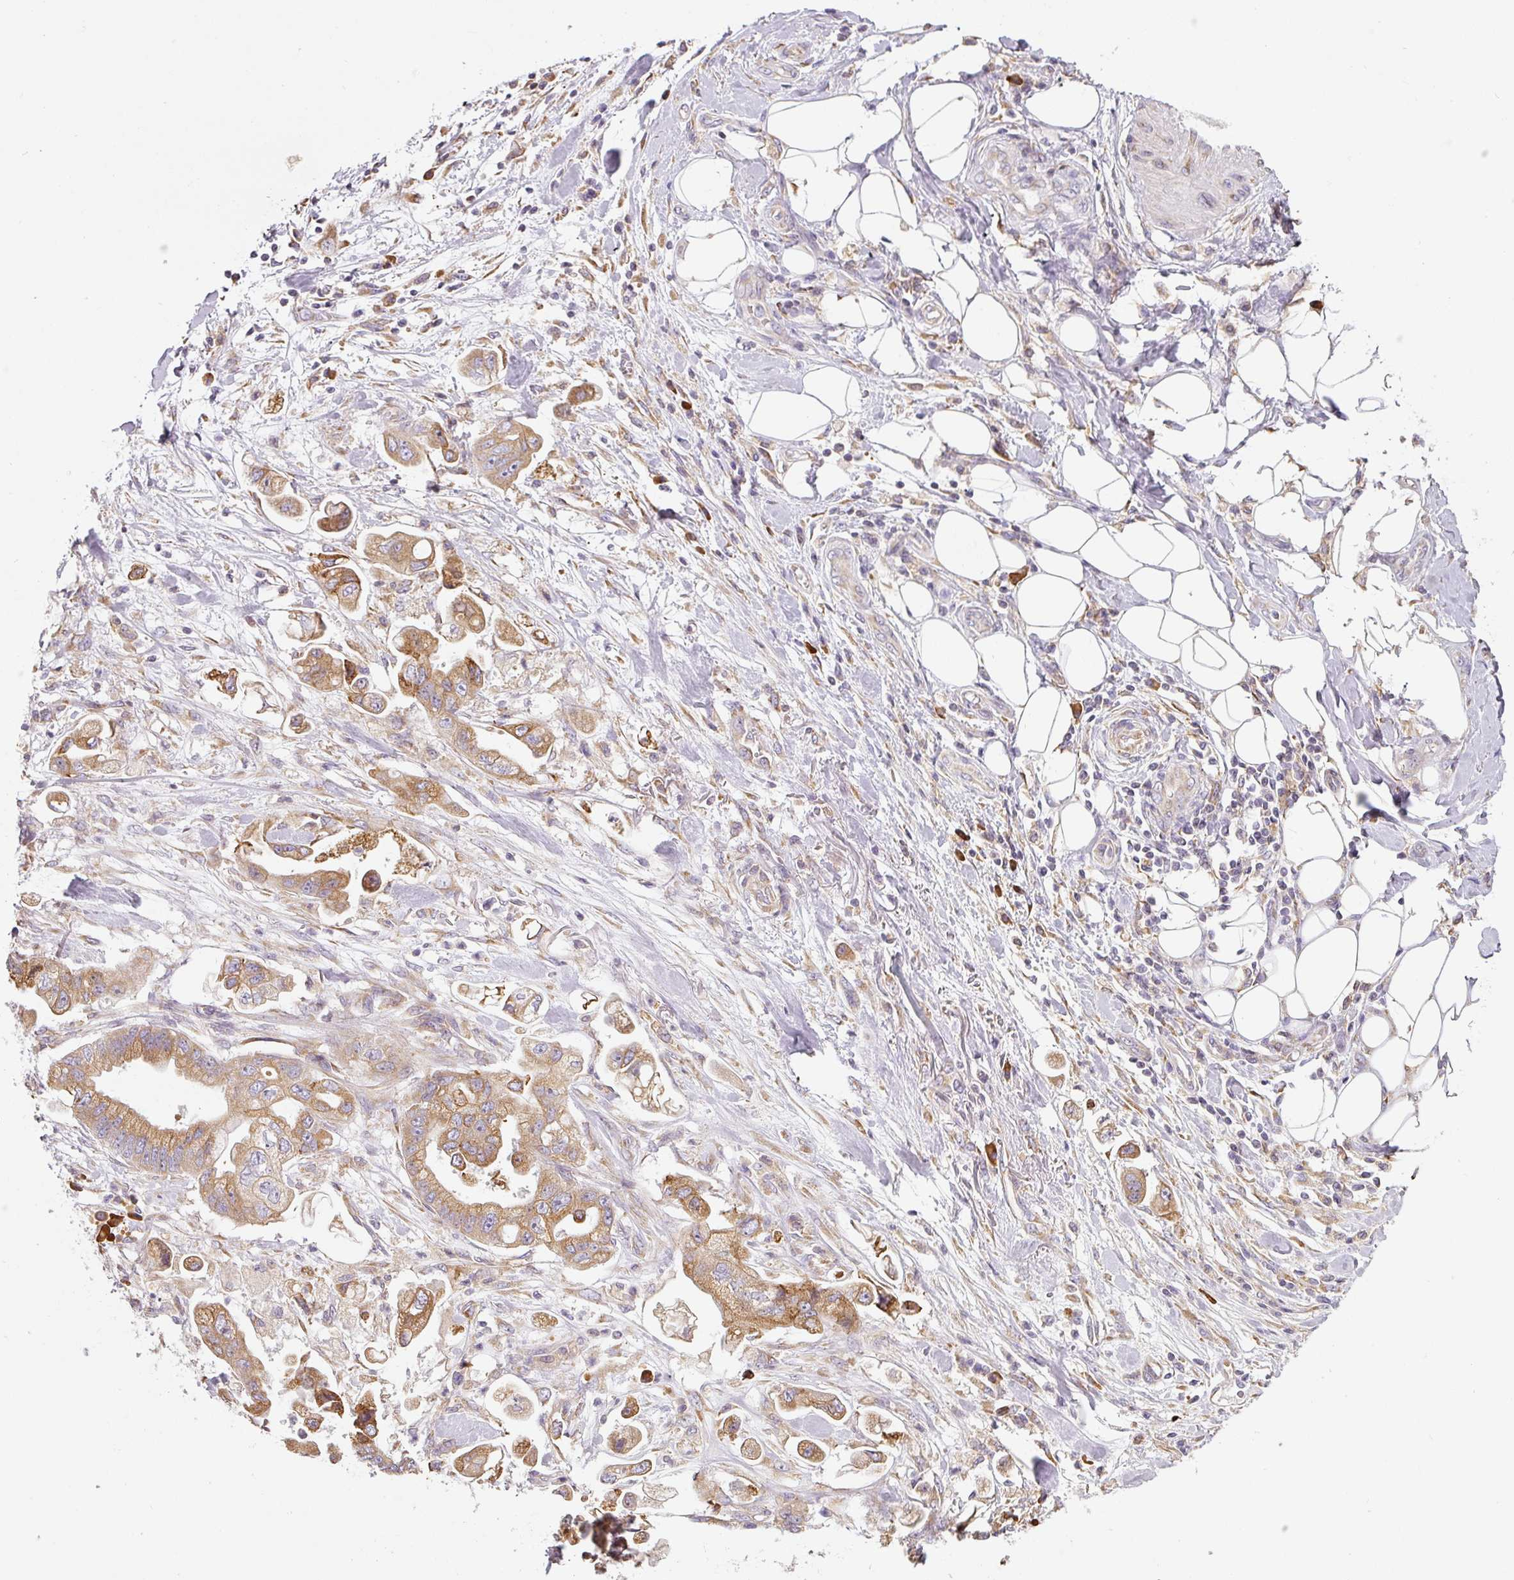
{"staining": {"intensity": "moderate", "quantity": ">75%", "location": "cytoplasmic/membranous"}, "tissue": "stomach cancer", "cell_type": "Tumor cells", "image_type": "cancer", "snomed": [{"axis": "morphology", "description": "Adenocarcinoma, NOS"}, {"axis": "topography", "description": "Stomach"}], "caption": "This photomicrograph exhibits immunohistochemistry staining of human adenocarcinoma (stomach), with medium moderate cytoplasmic/membranous staining in approximately >75% of tumor cells.", "gene": "MORN4", "patient": {"sex": "male", "age": 62}}